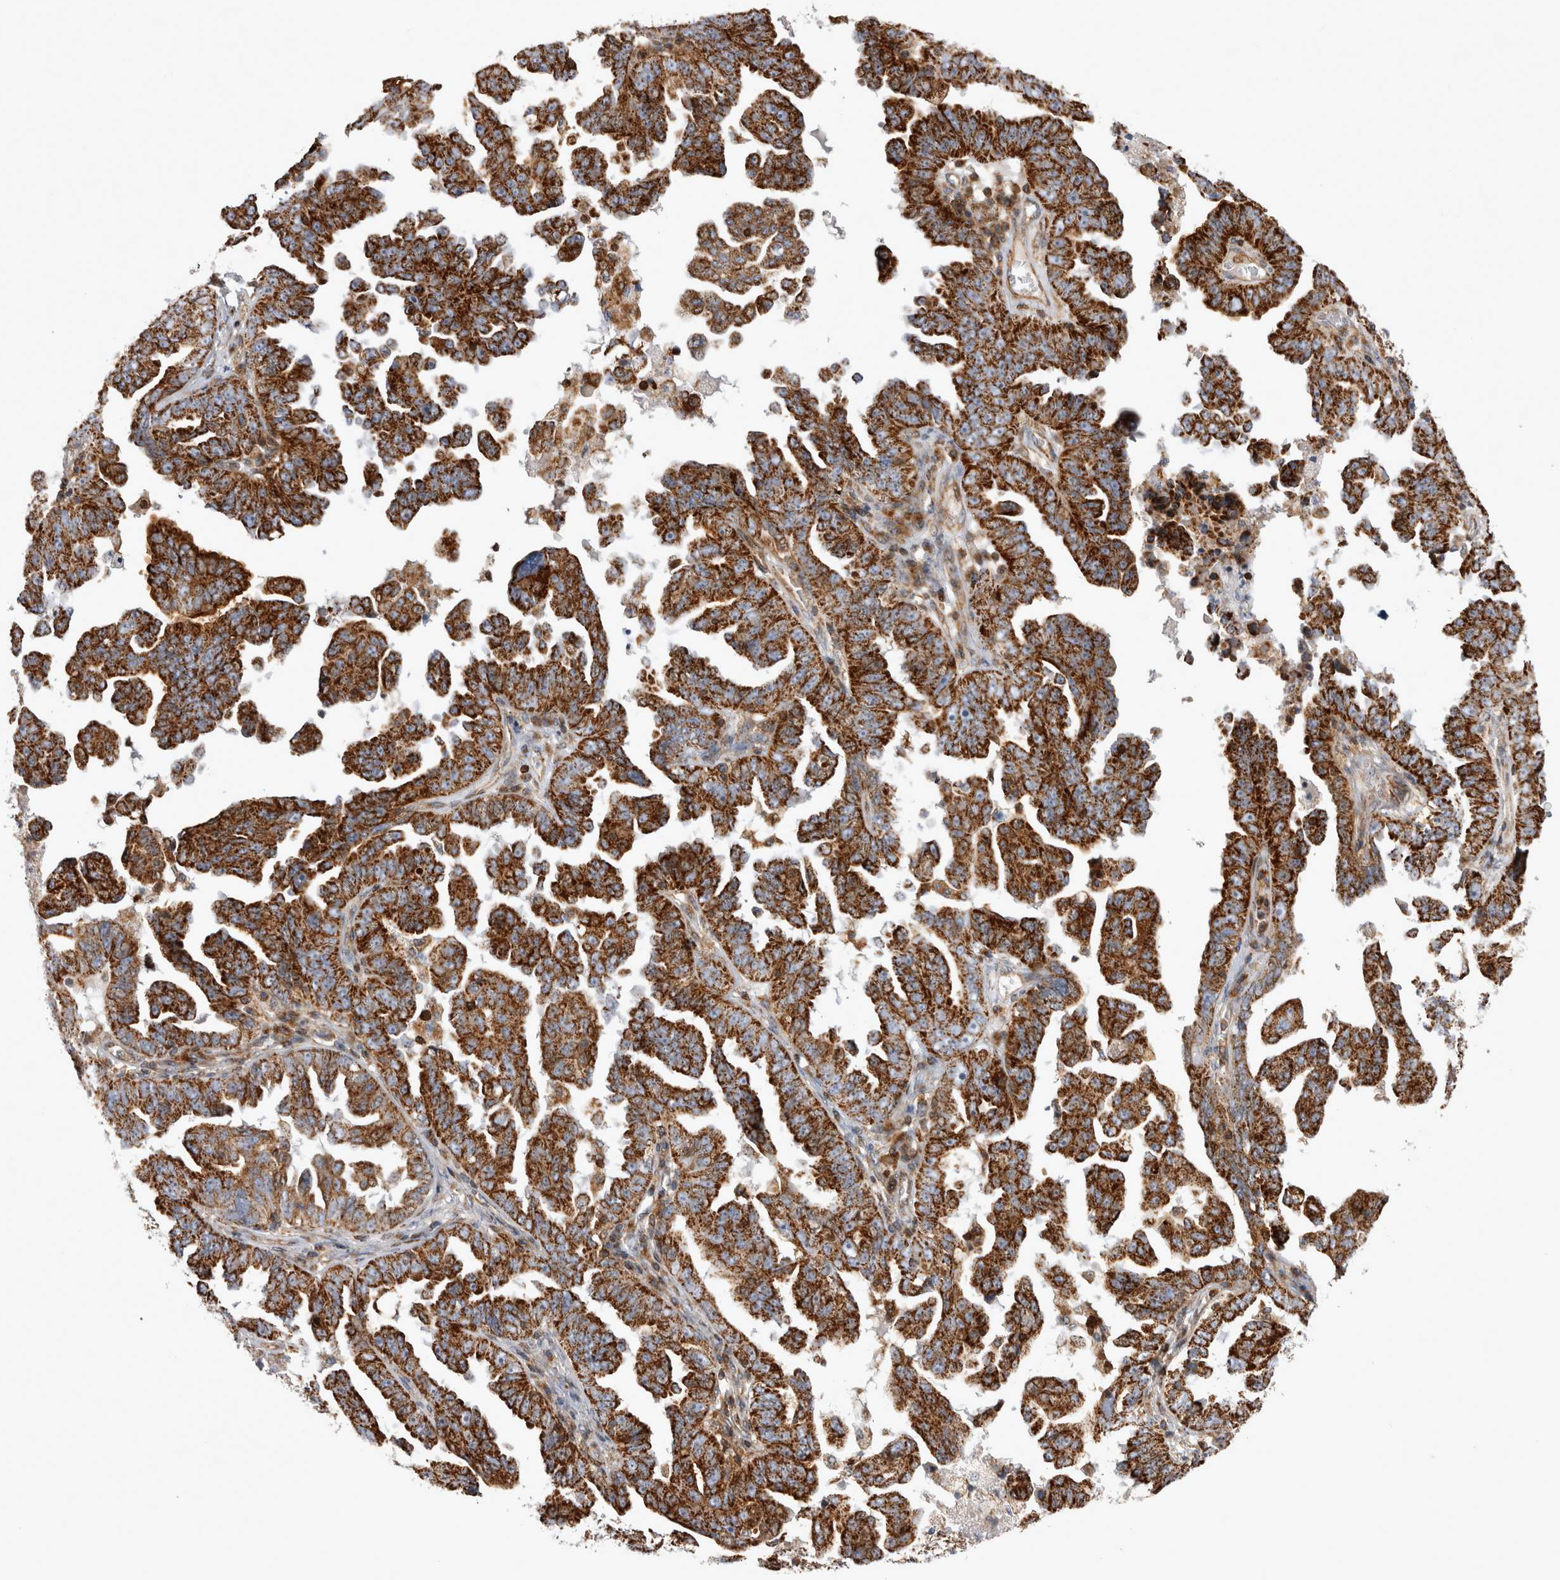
{"staining": {"intensity": "strong", "quantity": ">75%", "location": "cytoplasmic/membranous"}, "tissue": "ovarian cancer", "cell_type": "Tumor cells", "image_type": "cancer", "snomed": [{"axis": "morphology", "description": "Carcinoma, endometroid"}, {"axis": "topography", "description": "Ovary"}], "caption": "A brown stain labels strong cytoplasmic/membranous expression of a protein in human ovarian cancer (endometroid carcinoma) tumor cells. (brown staining indicates protein expression, while blue staining denotes nuclei).", "gene": "TSPOAP1", "patient": {"sex": "female", "age": 62}}